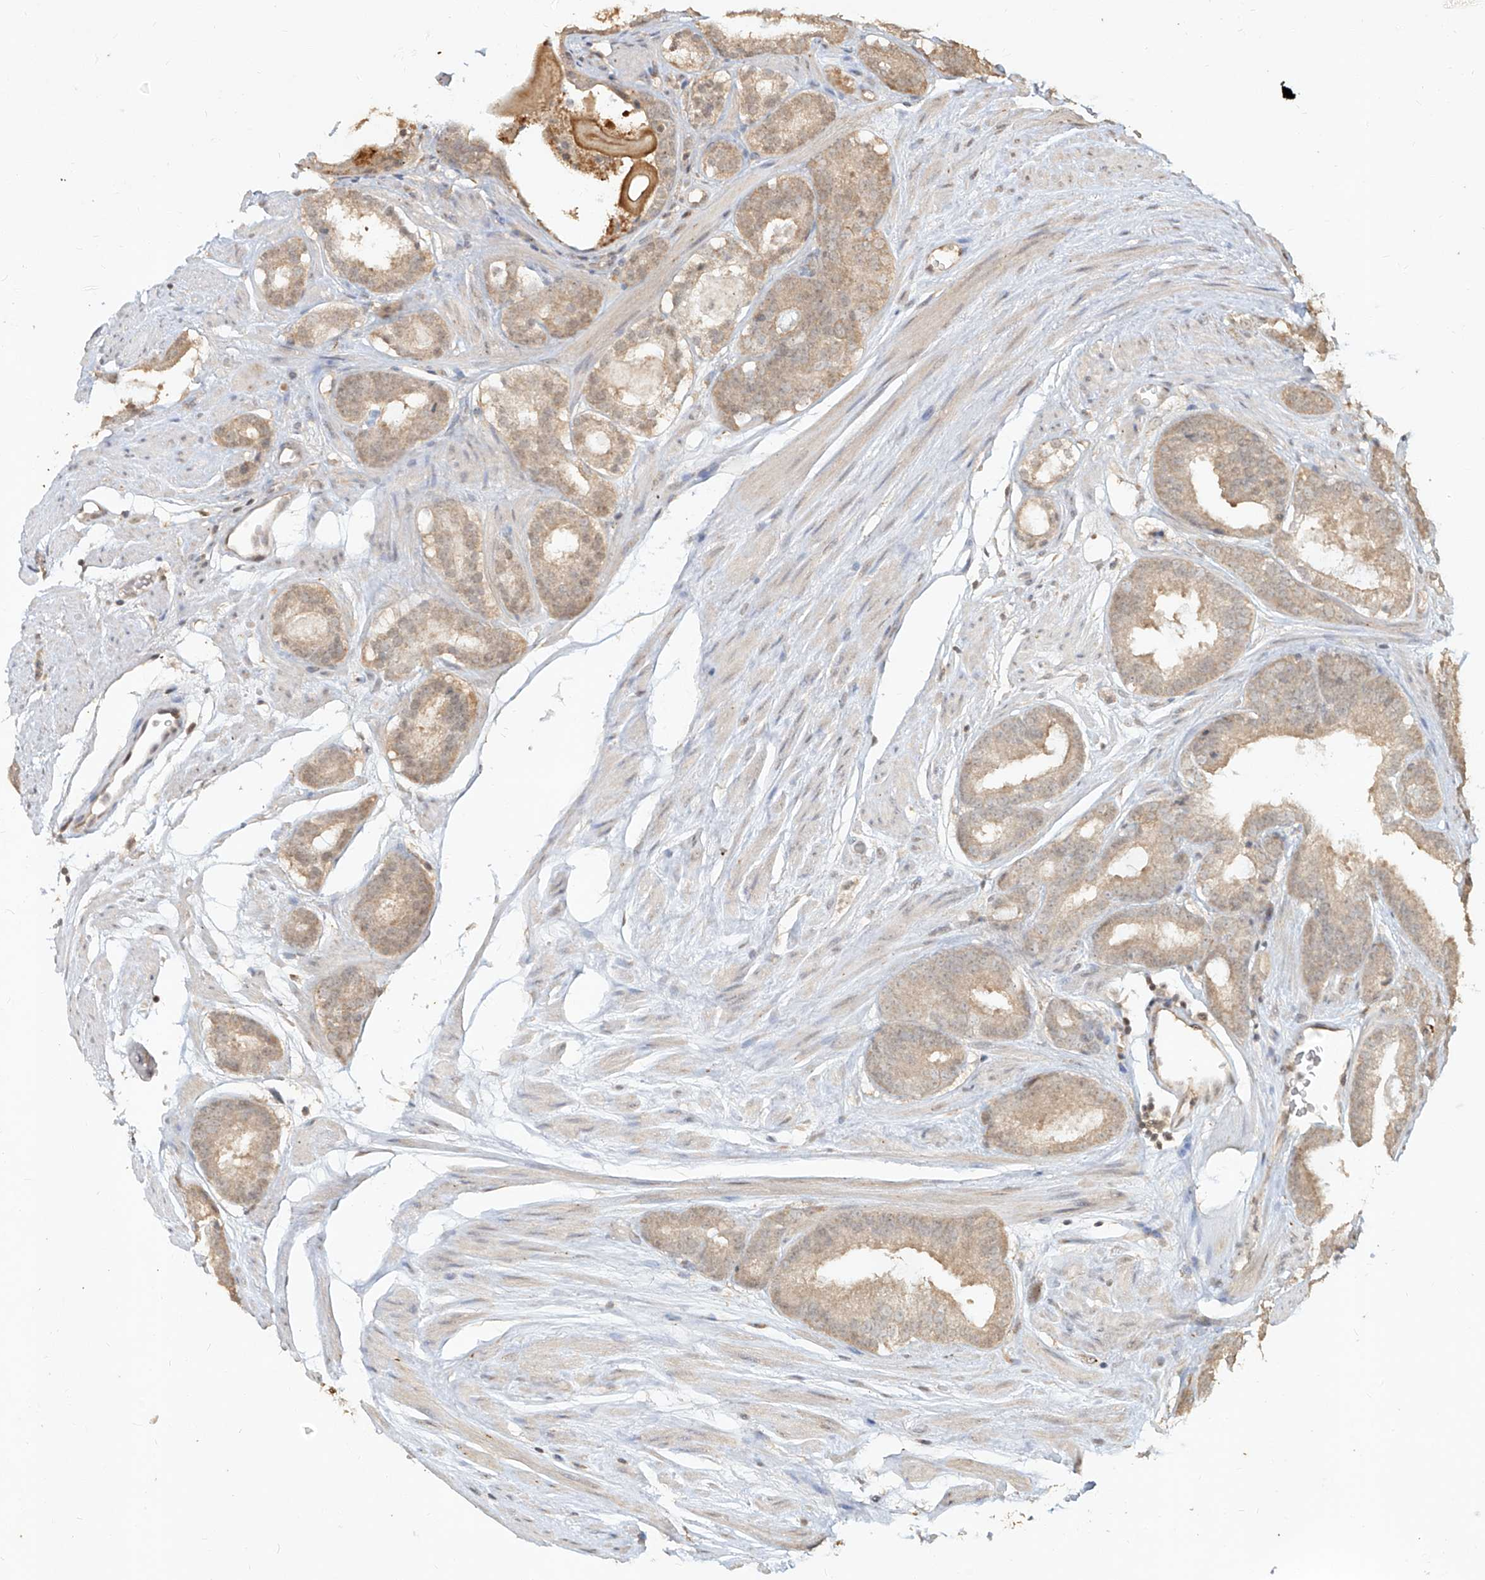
{"staining": {"intensity": "weak", "quantity": ">75%", "location": "cytoplasmic/membranous,nuclear"}, "tissue": "prostate cancer", "cell_type": "Tumor cells", "image_type": "cancer", "snomed": [{"axis": "morphology", "description": "Adenocarcinoma, Low grade"}, {"axis": "topography", "description": "Prostate"}], "caption": "Prostate cancer tissue reveals weak cytoplasmic/membranous and nuclear positivity in approximately >75% of tumor cells, visualized by immunohistochemistry. (brown staining indicates protein expression, while blue staining denotes nuclei).", "gene": "UBE2K", "patient": {"sex": "male", "age": 69}}